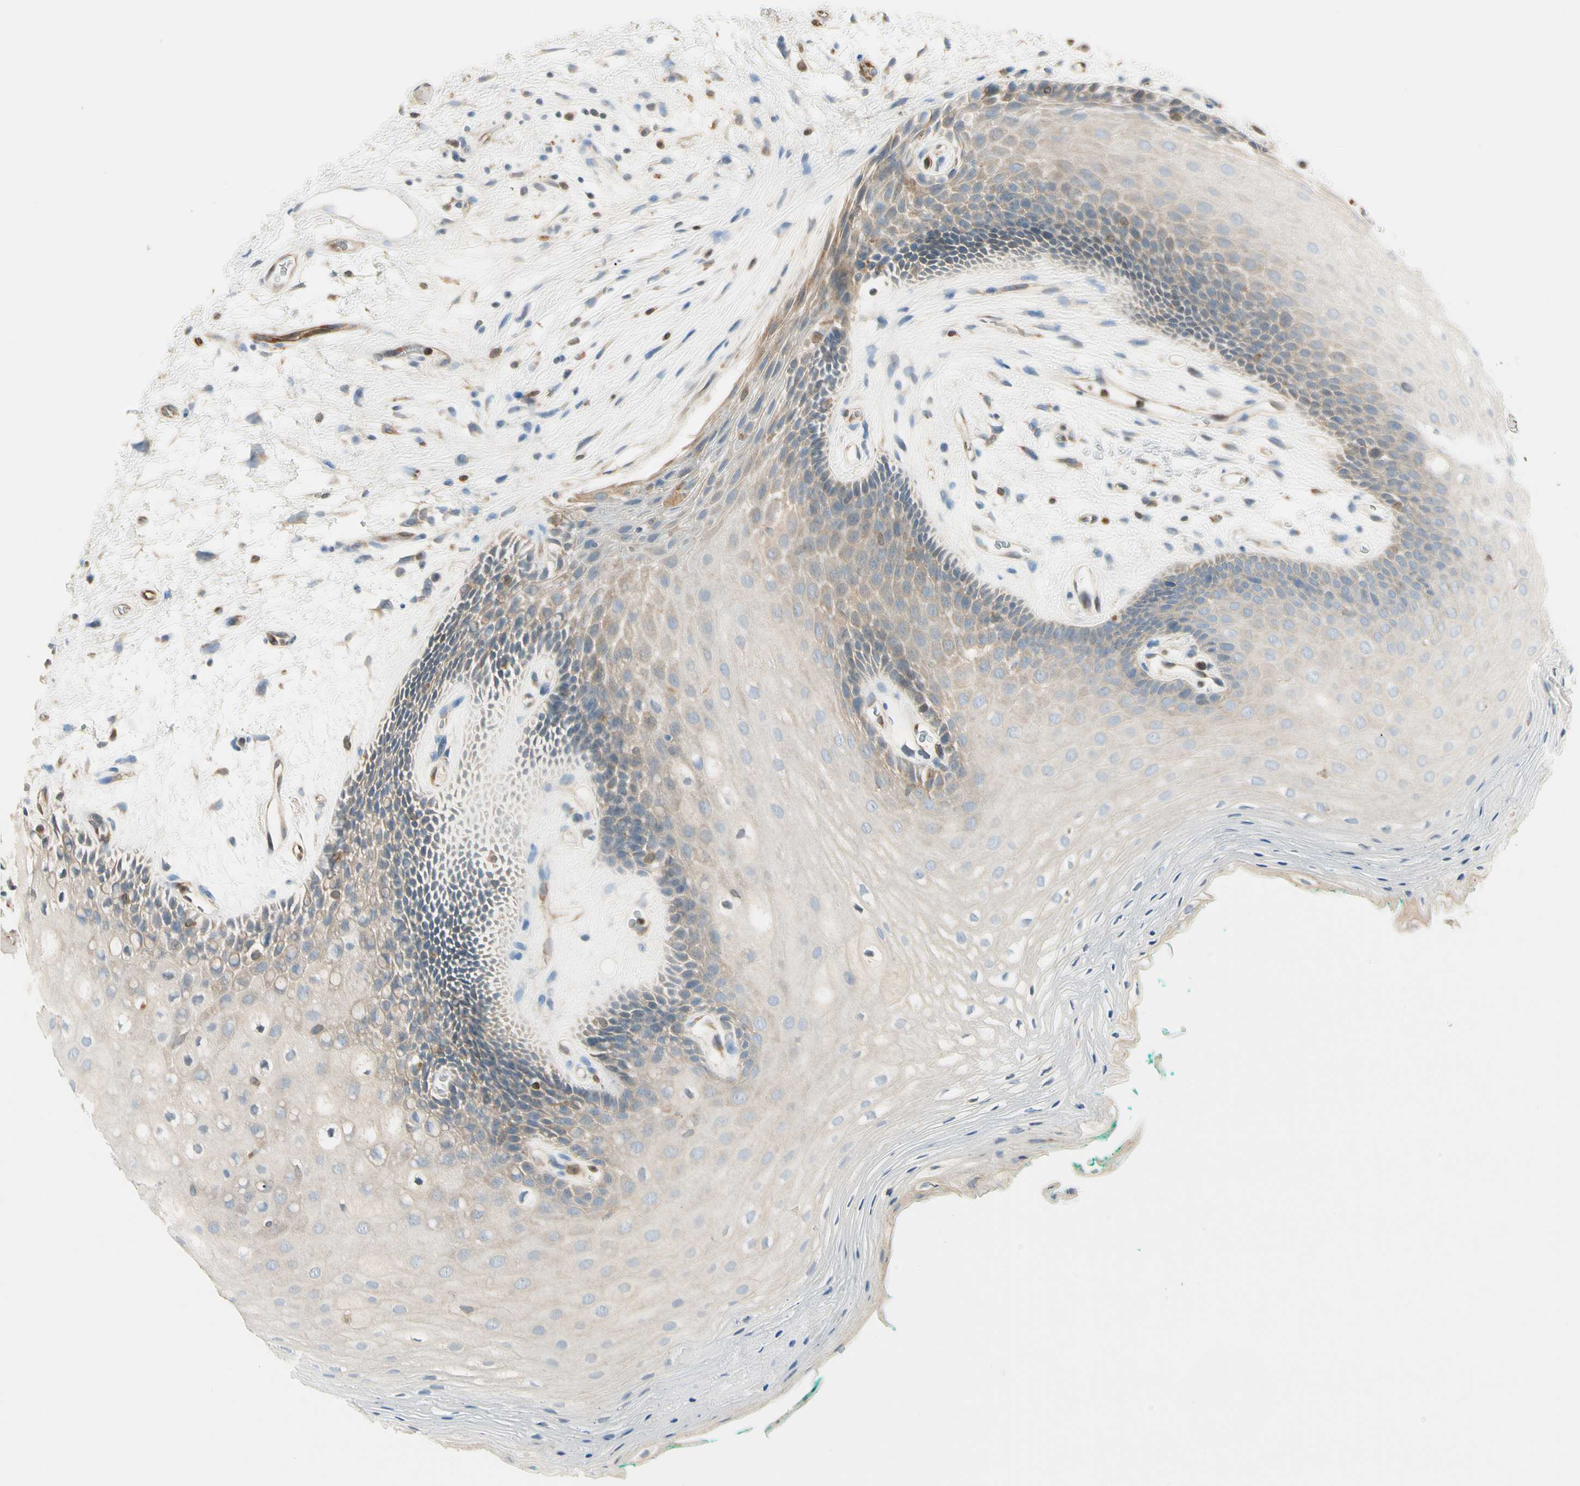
{"staining": {"intensity": "negative", "quantity": "none", "location": "none"}, "tissue": "oral mucosa", "cell_type": "Squamous epithelial cells", "image_type": "normal", "snomed": [{"axis": "morphology", "description": "Normal tissue, NOS"}, {"axis": "topography", "description": "Skeletal muscle"}, {"axis": "topography", "description": "Oral tissue"}, {"axis": "topography", "description": "Peripheral nerve tissue"}], "caption": "IHC histopathology image of unremarkable human oral mucosa stained for a protein (brown), which reveals no positivity in squamous epithelial cells.", "gene": "LPCAT2", "patient": {"sex": "female", "age": 84}}